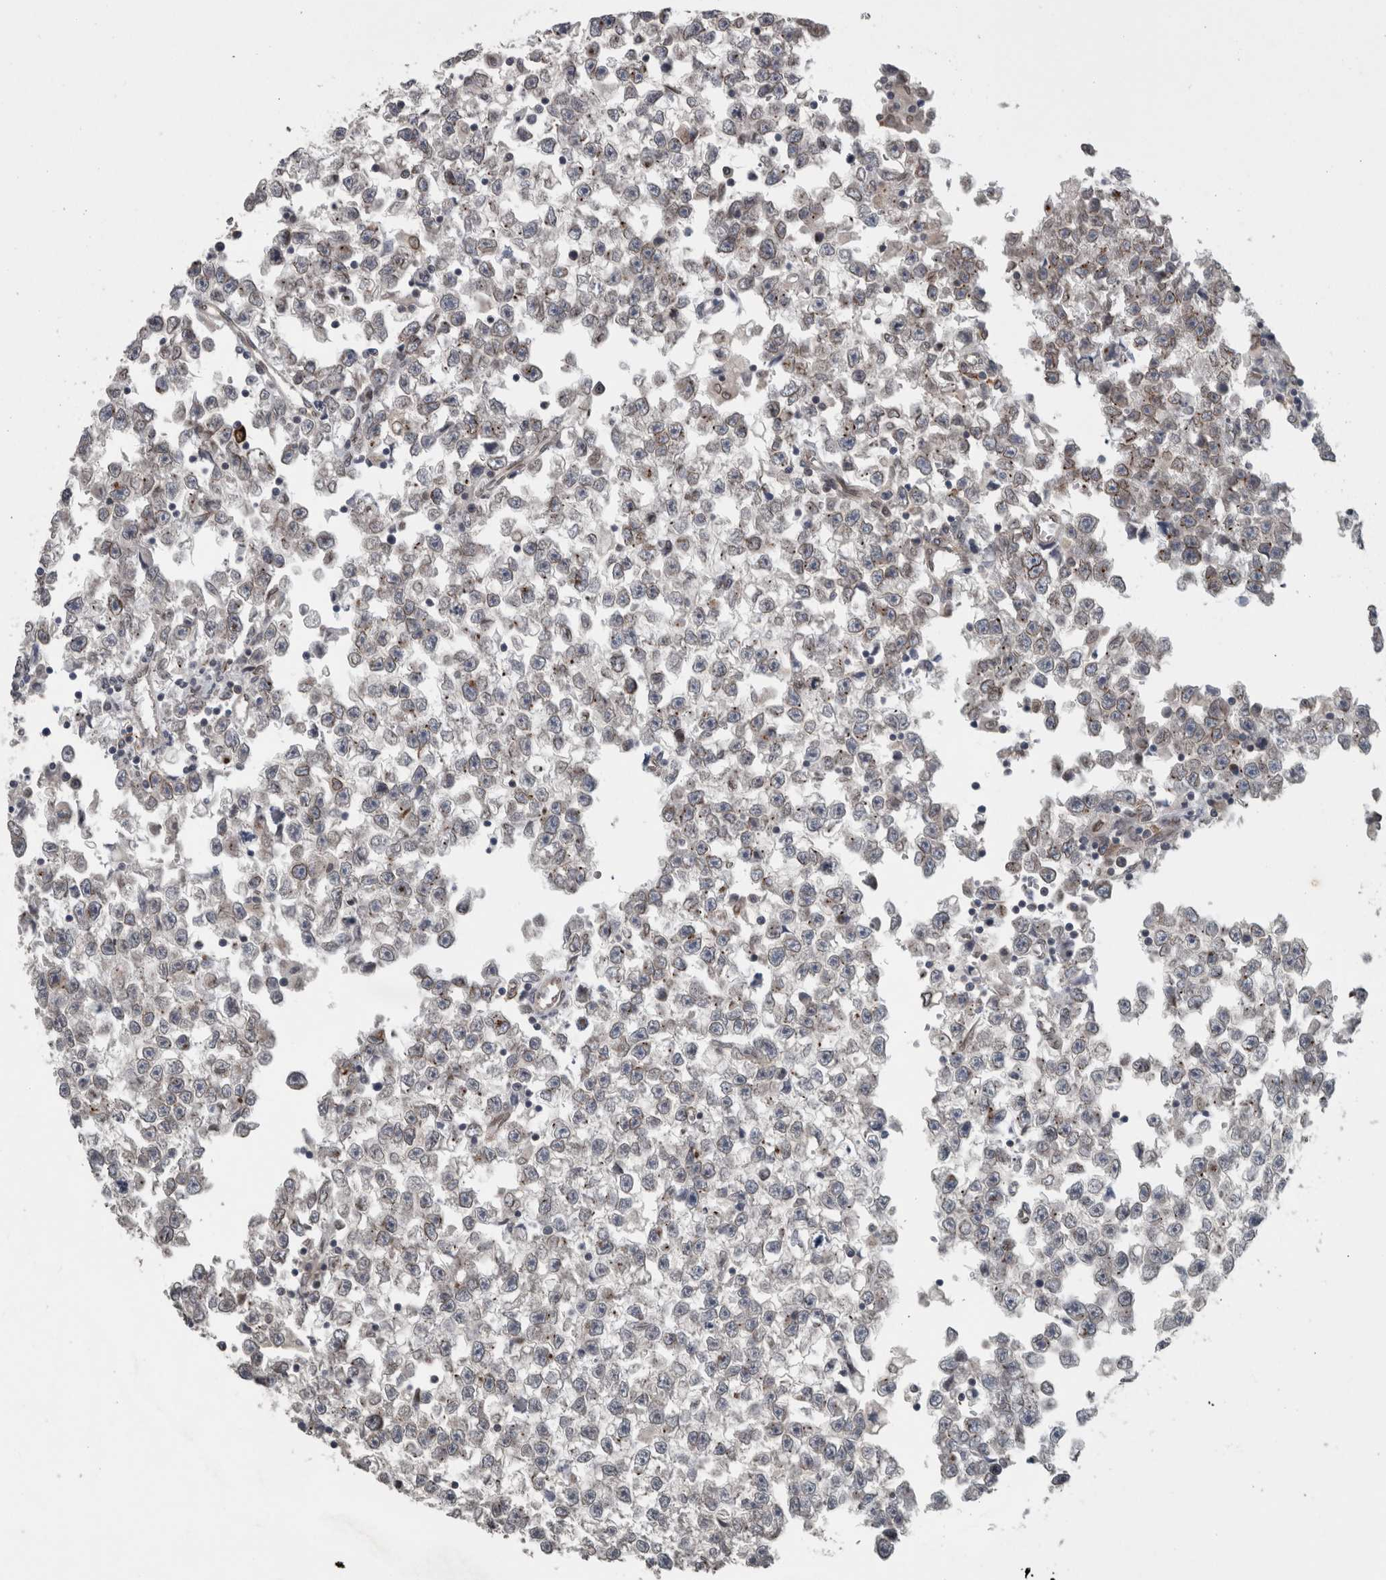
{"staining": {"intensity": "weak", "quantity": "25%-75%", "location": "cytoplasmic/membranous,nuclear"}, "tissue": "testis cancer", "cell_type": "Tumor cells", "image_type": "cancer", "snomed": [{"axis": "morphology", "description": "Seminoma, NOS"}, {"axis": "morphology", "description": "Carcinoma, Embryonal, NOS"}, {"axis": "topography", "description": "Testis"}], "caption": "Testis cancer (seminoma) stained with immunohistochemistry reveals weak cytoplasmic/membranous and nuclear positivity in approximately 25%-75% of tumor cells.", "gene": "RANBP2", "patient": {"sex": "male", "age": 51}}